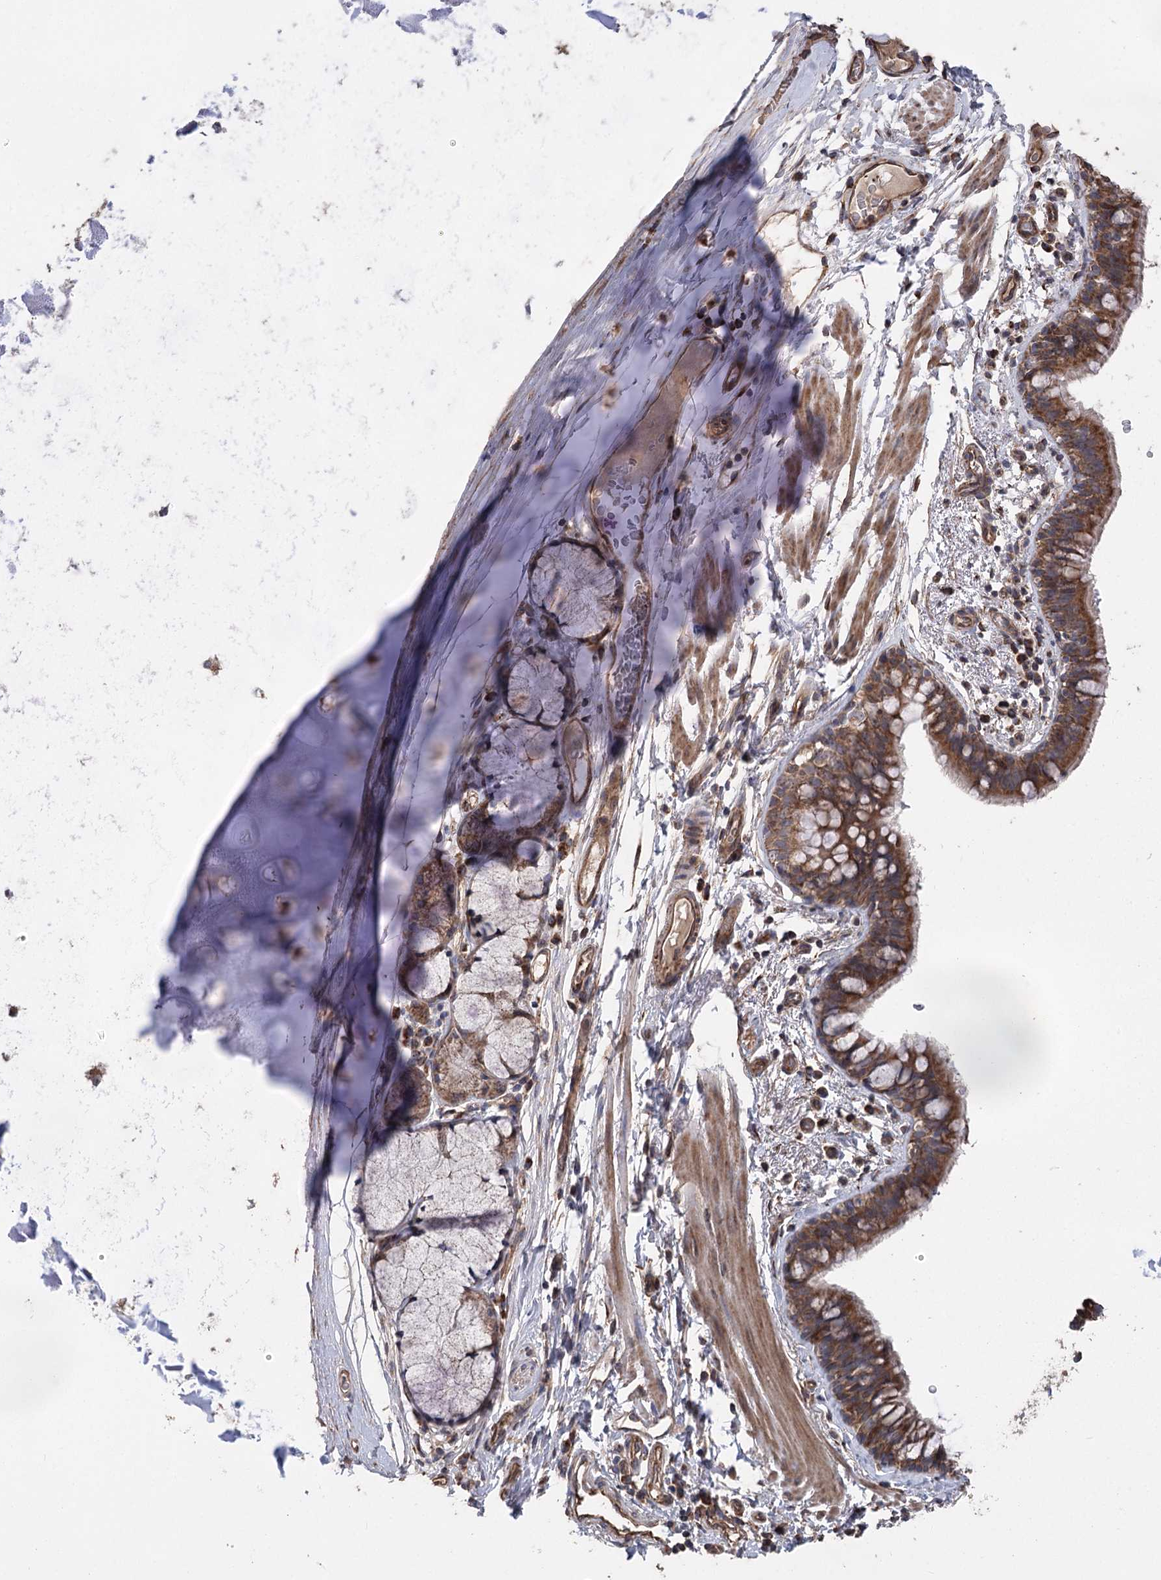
{"staining": {"intensity": "moderate", "quantity": ">75%", "location": "cytoplasmic/membranous"}, "tissue": "bronchus", "cell_type": "Respiratory epithelial cells", "image_type": "normal", "snomed": [{"axis": "morphology", "description": "Normal tissue, NOS"}, {"axis": "topography", "description": "Cartilage tissue"}, {"axis": "topography", "description": "Bronchus"}], "caption": "Protein analysis of normal bronchus demonstrates moderate cytoplasmic/membranous positivity in approximately >75% of respiratory epithelial cells. The staining was performed using DAB to visualize the protein expression in brown, while the nuclei were stained in blue with hematoxylin (Magnification: 20x).", "gene": "RWDD4", "patient": {"sex": "female", "age": 36}}